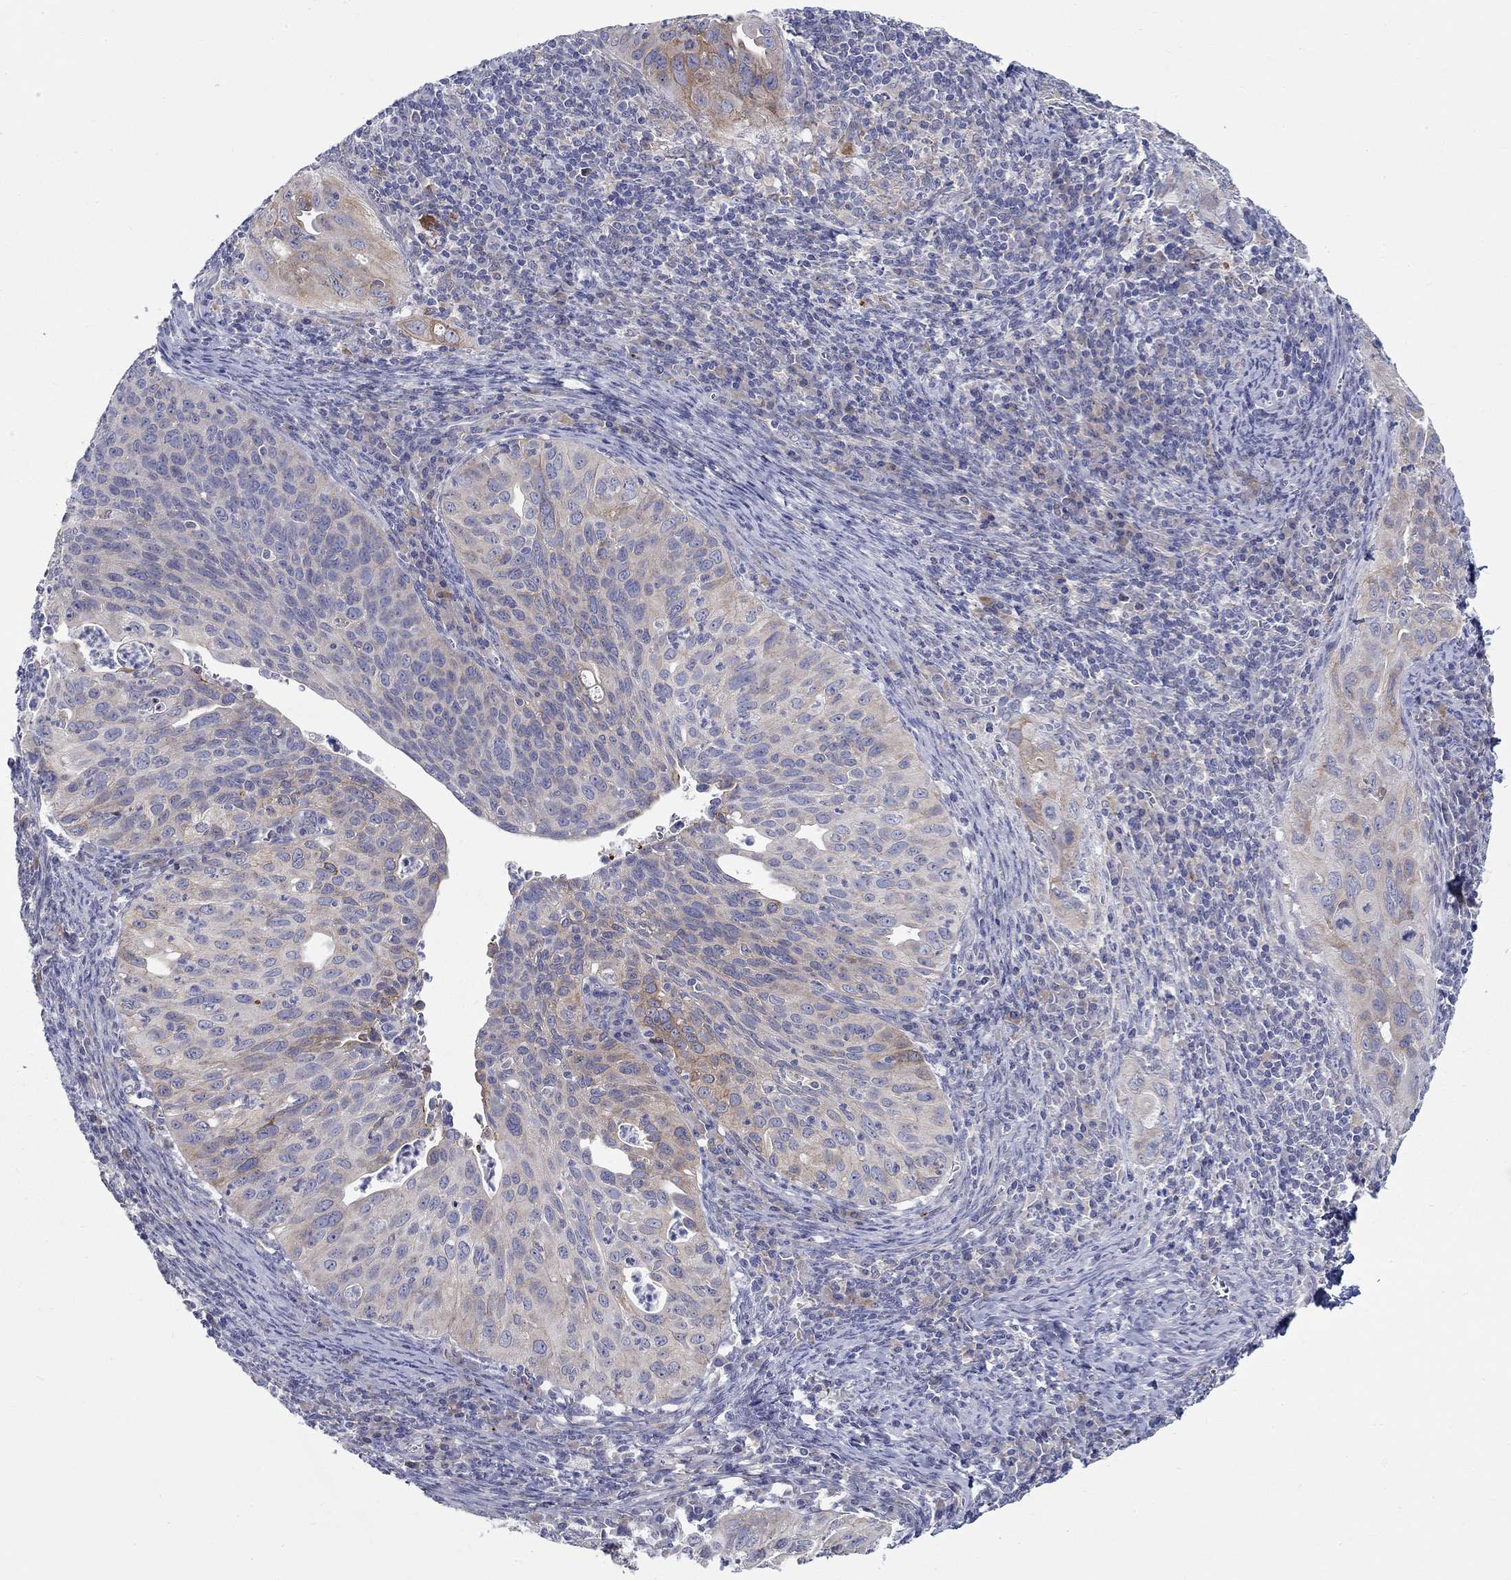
{"staining": {"intensity": "moderate", "quantity": "<25%", "location": "cytoplasmic/membranous"}, "tissue": "cervical cancer", "cell_type": "Tumor cells", "image_type": "cancer", "snomed": [{"axis": "morphology", "description": "Squamous cell carcinoma, NOS"}, {"axis": "topography", "description": "Cervix"}], "caption": "This is a photomicrograph of immunohistochemistry staining of cervical squamous cell carcinoma, which shows moderate positivity in the cytoplasmic/membranous of tumor cells.", "gene": "QRFPR", "patient": {"sex": "female", "age": 26}}